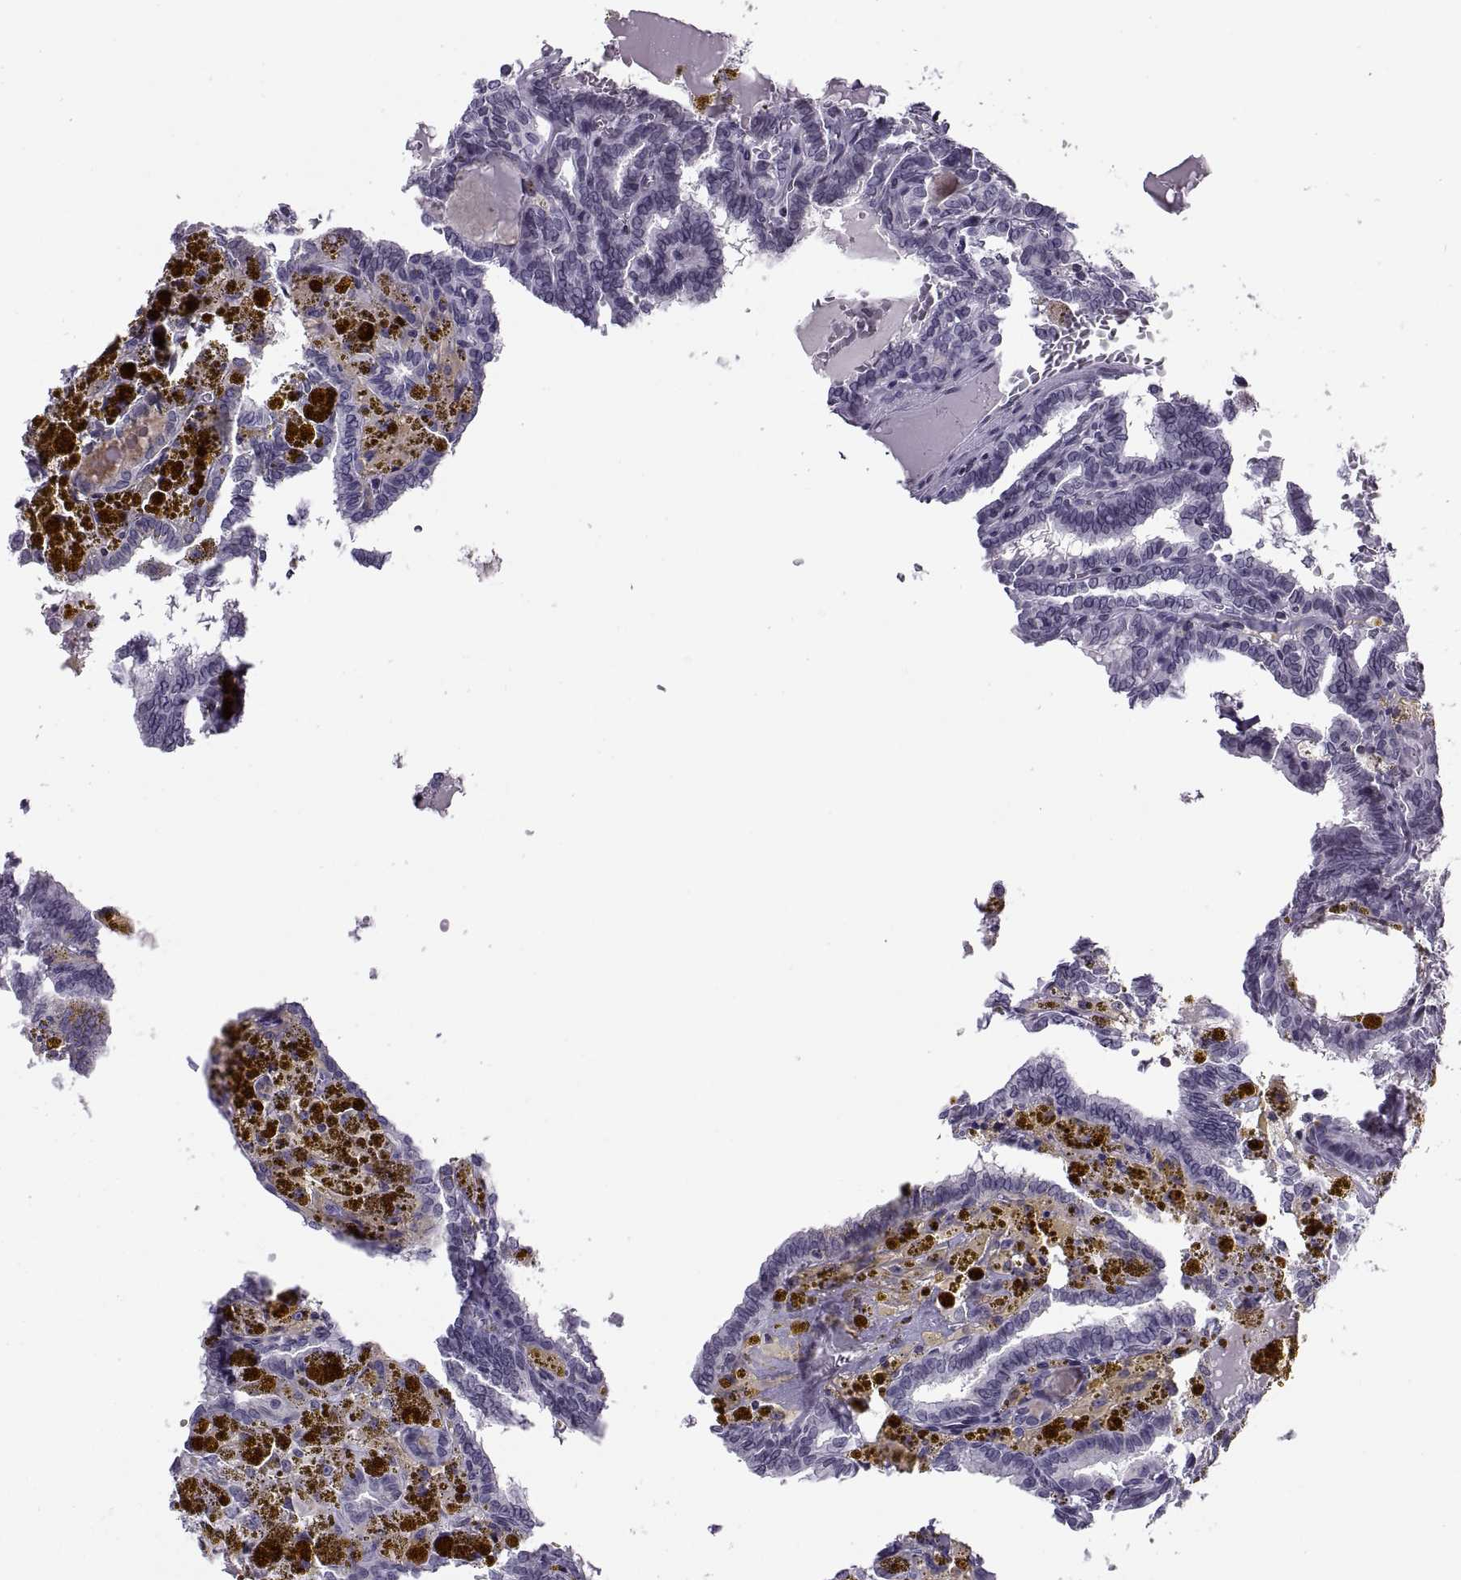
{"staining": {"intensity": "negative", "quantity": "none", "location": "none"}, "tissue": "thyroid cancer", "cell_type": "Tumor cells", "image_type": "cancer", "snomed": [{"axis": "morphology", "description": "Papillary adenocarcinoma, NOS"}, {"axis": "topography", "description": "Thyroid gland"}], "caption": "High power microscopy histopathology image of an IHC histopathology image of thyroid papillary adenocarcinoma, revealing no significant positivity in tumor cells.", "gene": "H1-8", "patient": {"sex": "female", "age": 39}}